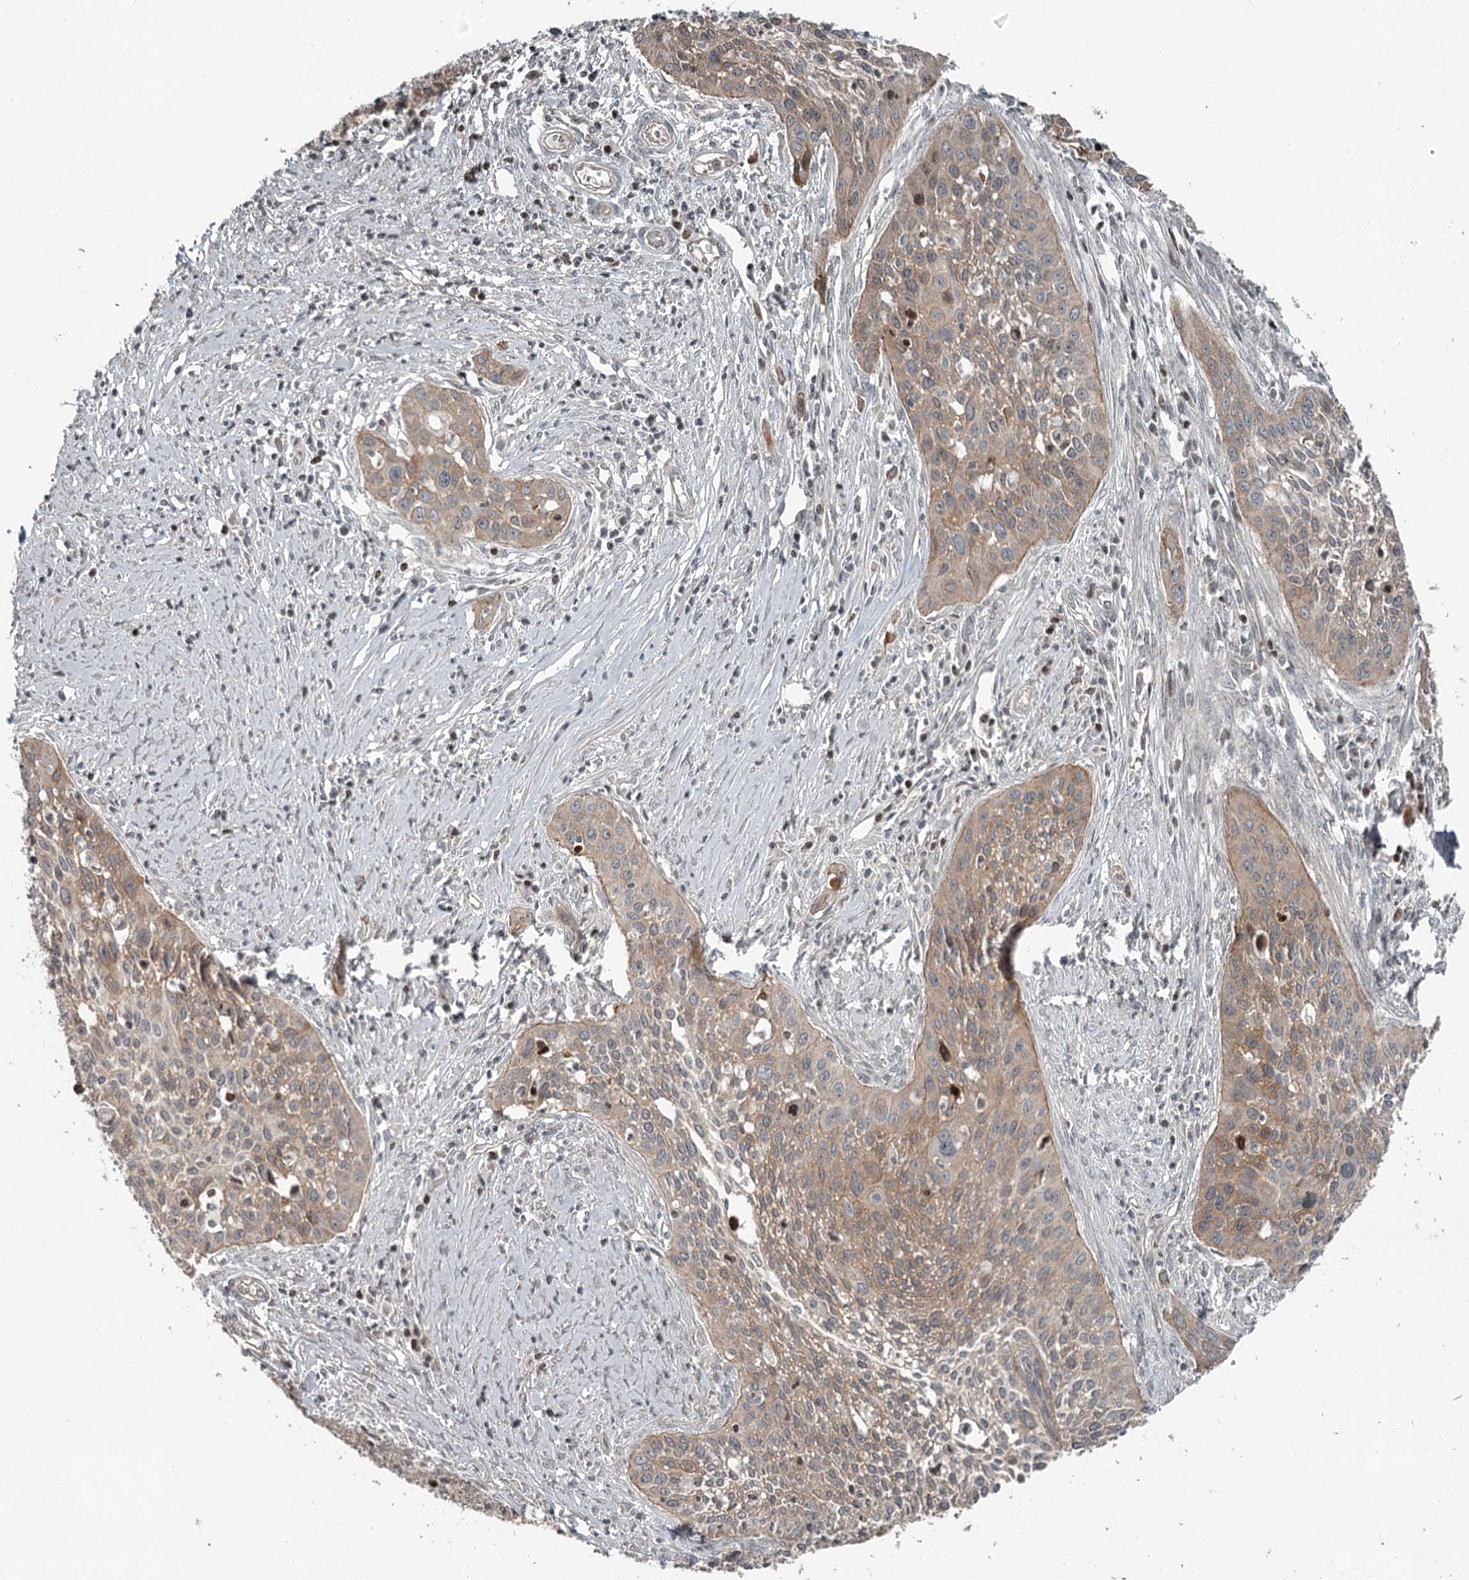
{"staining": {"intensity": "weak", "quantity": ">75%", "location": "cytoplasmic/membranous"}, "tissue": "cervical cancer", "cell_type": "Tumor cells", "image_type": "cancer", "snomed": [{"axis": "morphology", "description": "Squamous cell carcinoma, NOS"}, {"axis": "topography", "description": "Cervix"}], "caption": "Weak cytoplasmic/membranous expression is appreciated in approximately >75% of tumor cells in squamous cell carcinoma (cervical).", "gene": "RASSF8", "patient": {"sex": "female", "age": 34}}